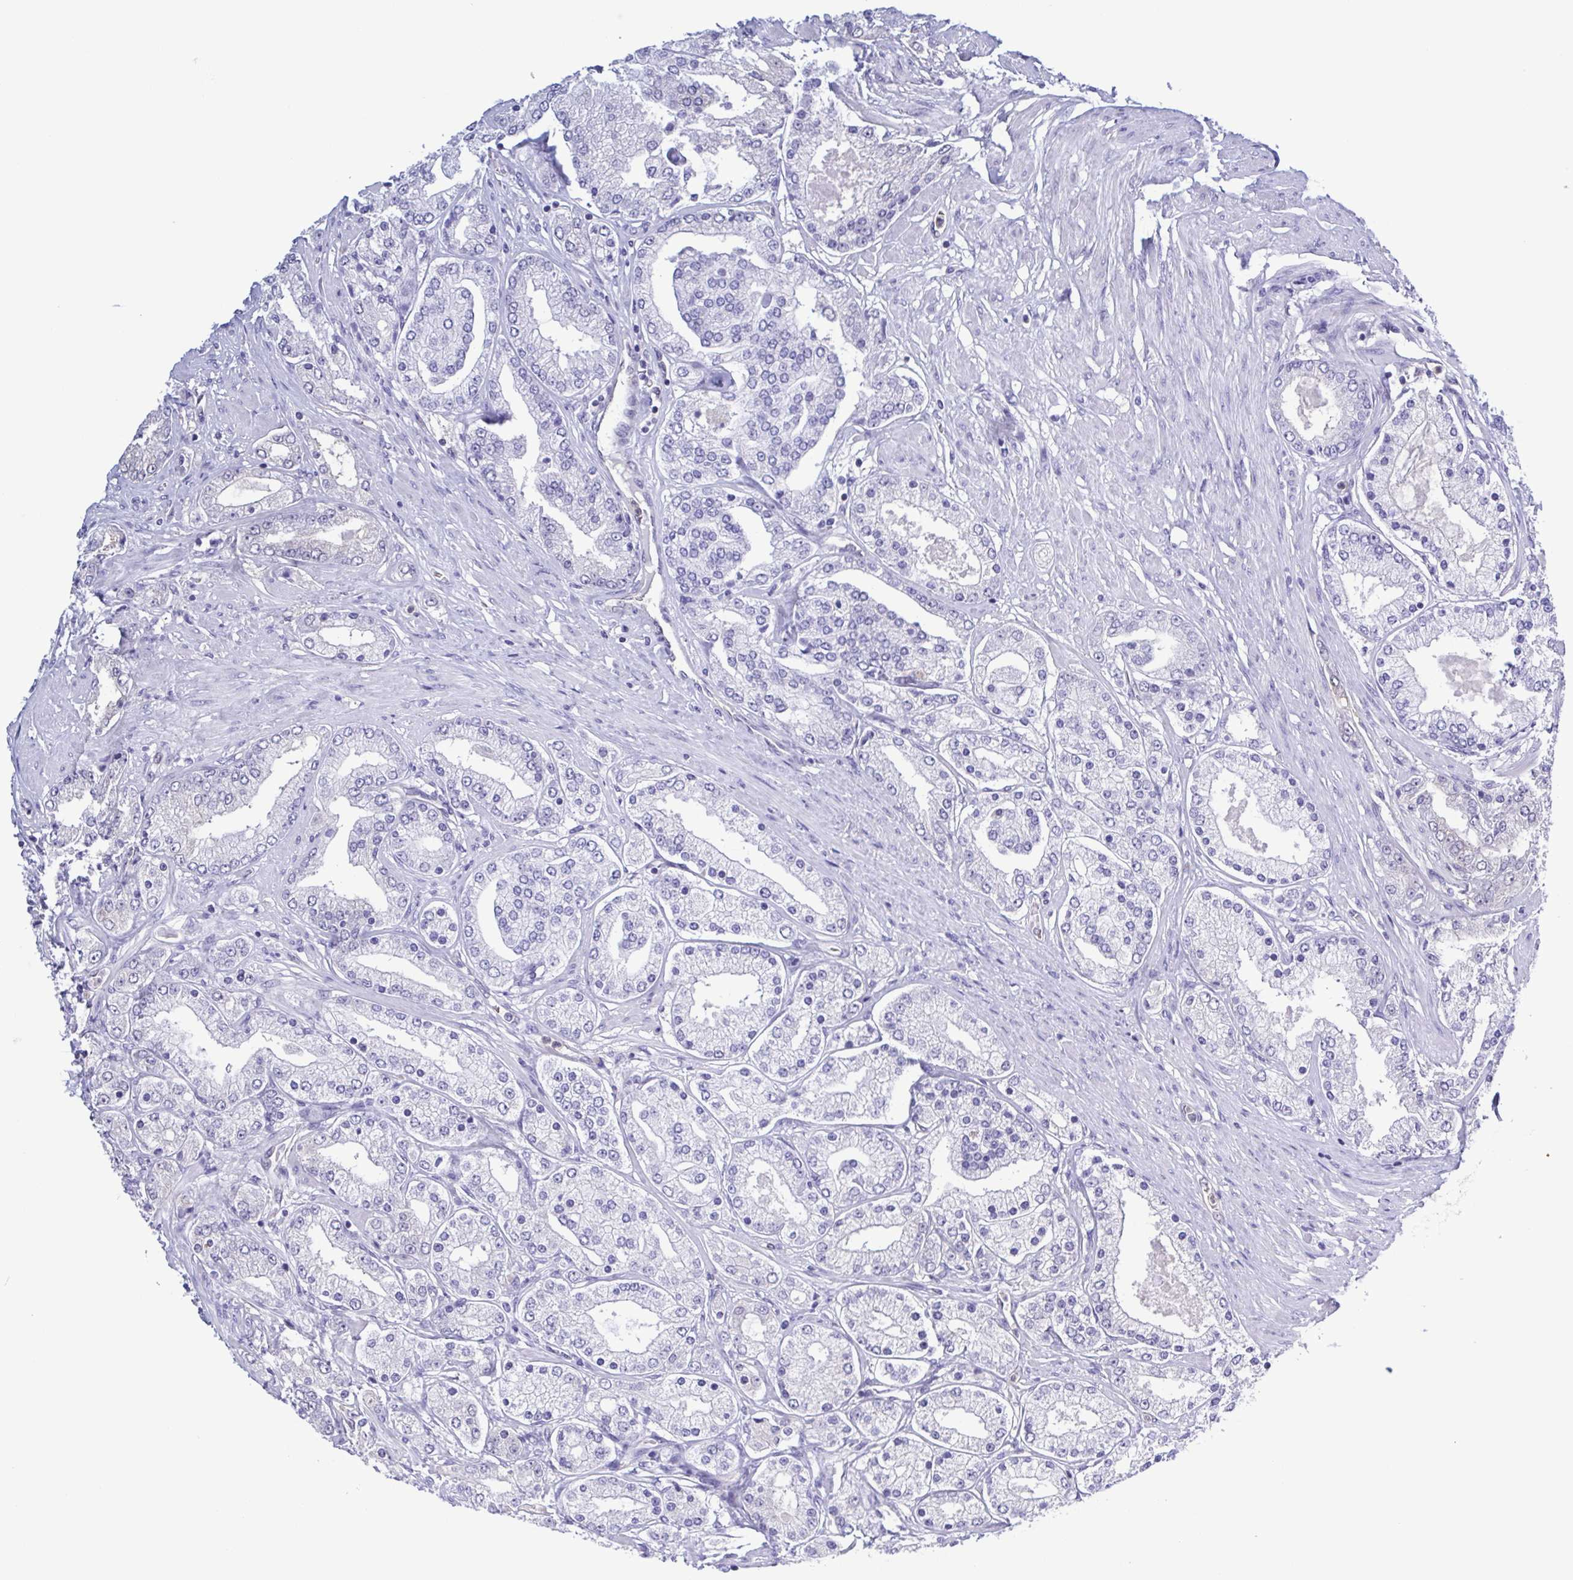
{"staining": {"intensity": "negative", "quantity": "none", "location": "none"}, "tissue": "prostate cancer", "cell_type": "Tumor cells", "image_type": "cancer", "snomed": [{"axis": "morphology", "description": "Adenocarcinoma, High grade"}, {"axis": "topography", "description": "Prostate"}], "caption": "High power microscopy histopathology image of an immunohistochemistry (IHC) photomicrograph of prostate cancer (high-grade adenocarcinoma), revealing no significant staining in tumor cells.", "gene": "LDHC", "patient": {"sex": "male", "age": 67}}